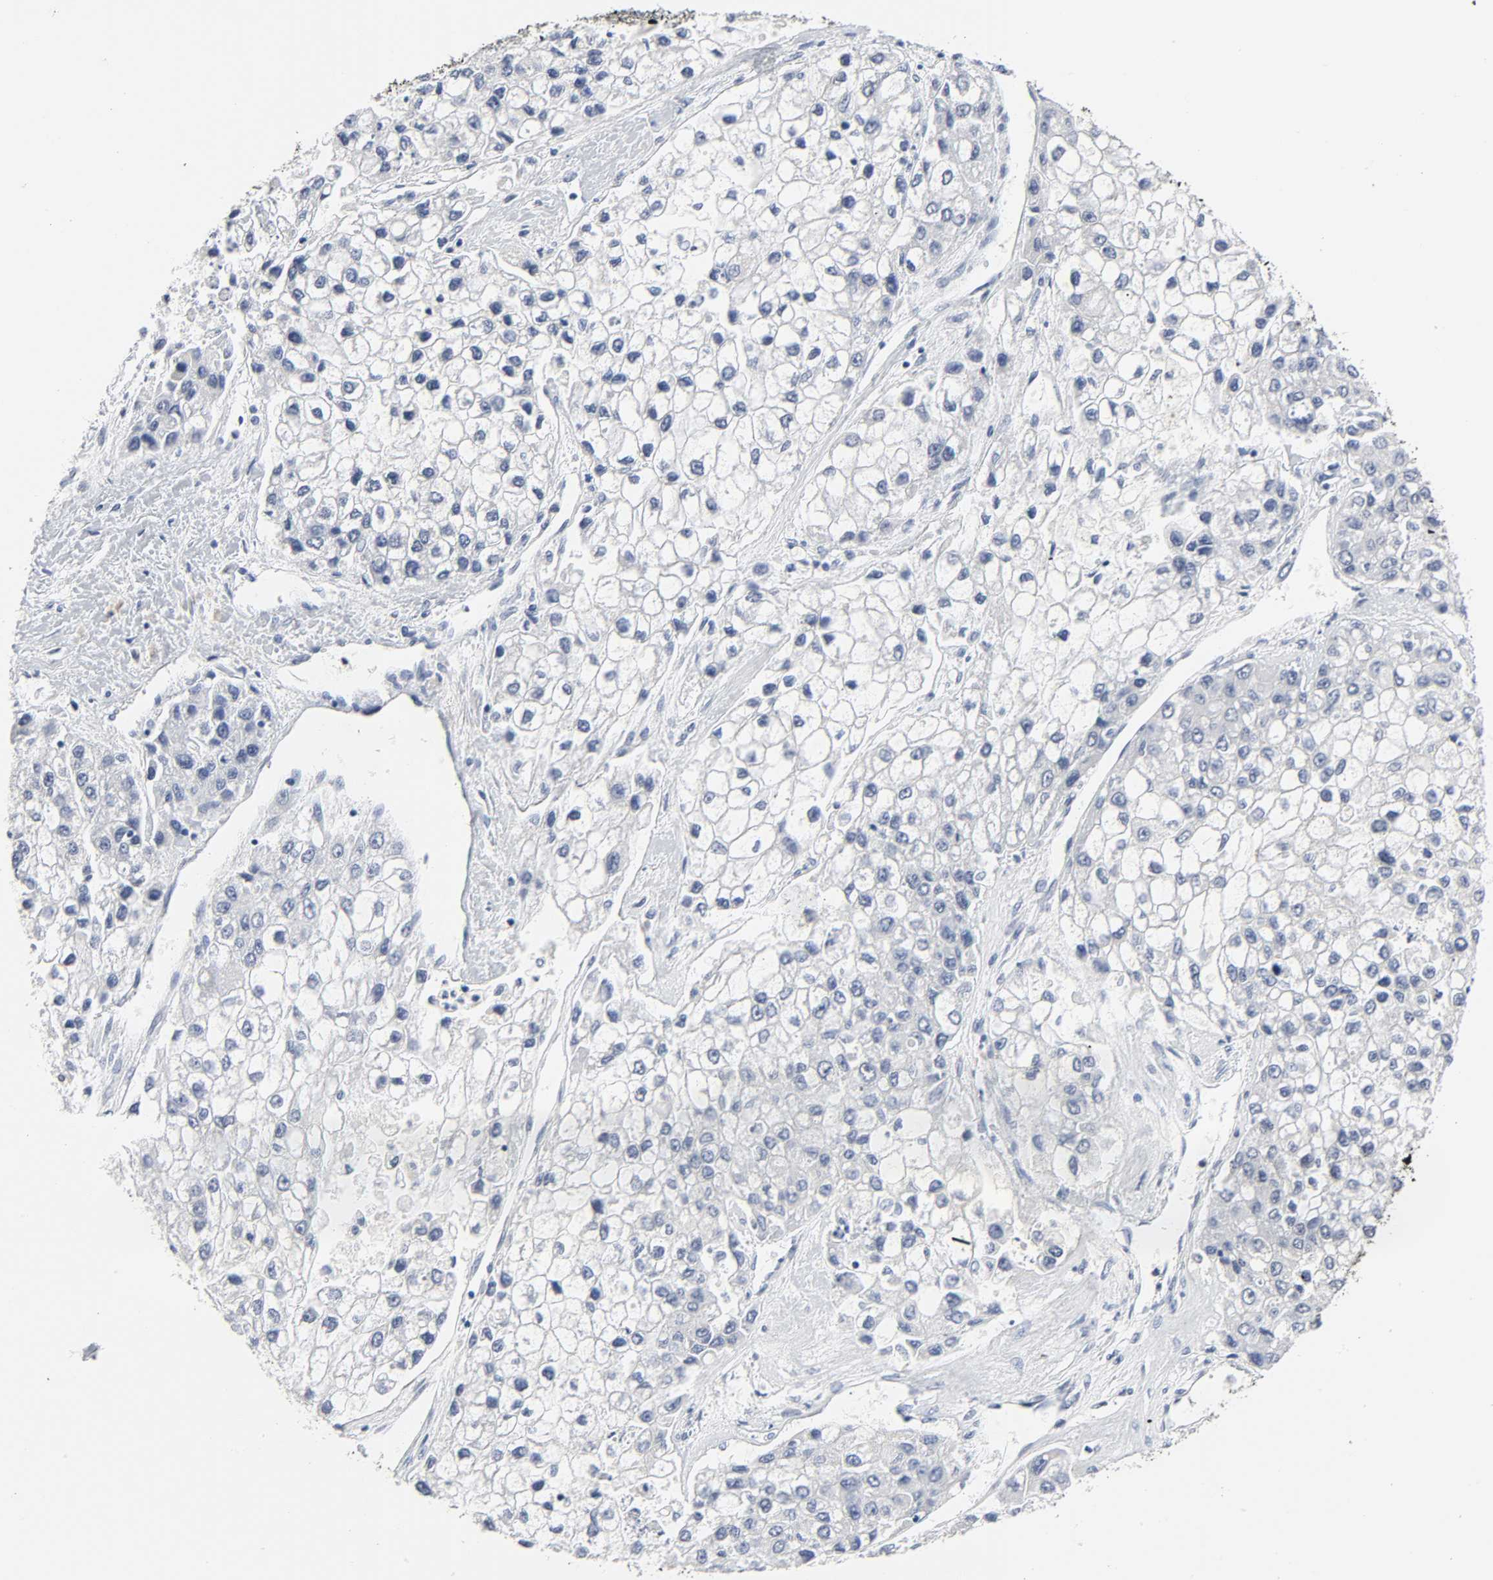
{"staining": {"intensity": "negative", "quantity": "none", "location": "none"}, "tissue": "liver cancer", "cell_type": "Tumor cells", "image_type": "cancer", "snomed": [{"axis": "morphology", "description": "Carcinoma, Hepatocellular, NOS"}, {"axis": "topography", "description": "Liver"}], "caption": "Tumor cells are negative for brown protein staining in hepatocellular carcinoma (liver). (DAB IHC with hematoxylin counter stain).", "gene": "SALL2", "patient": {"sex": "female", "age": 66}}